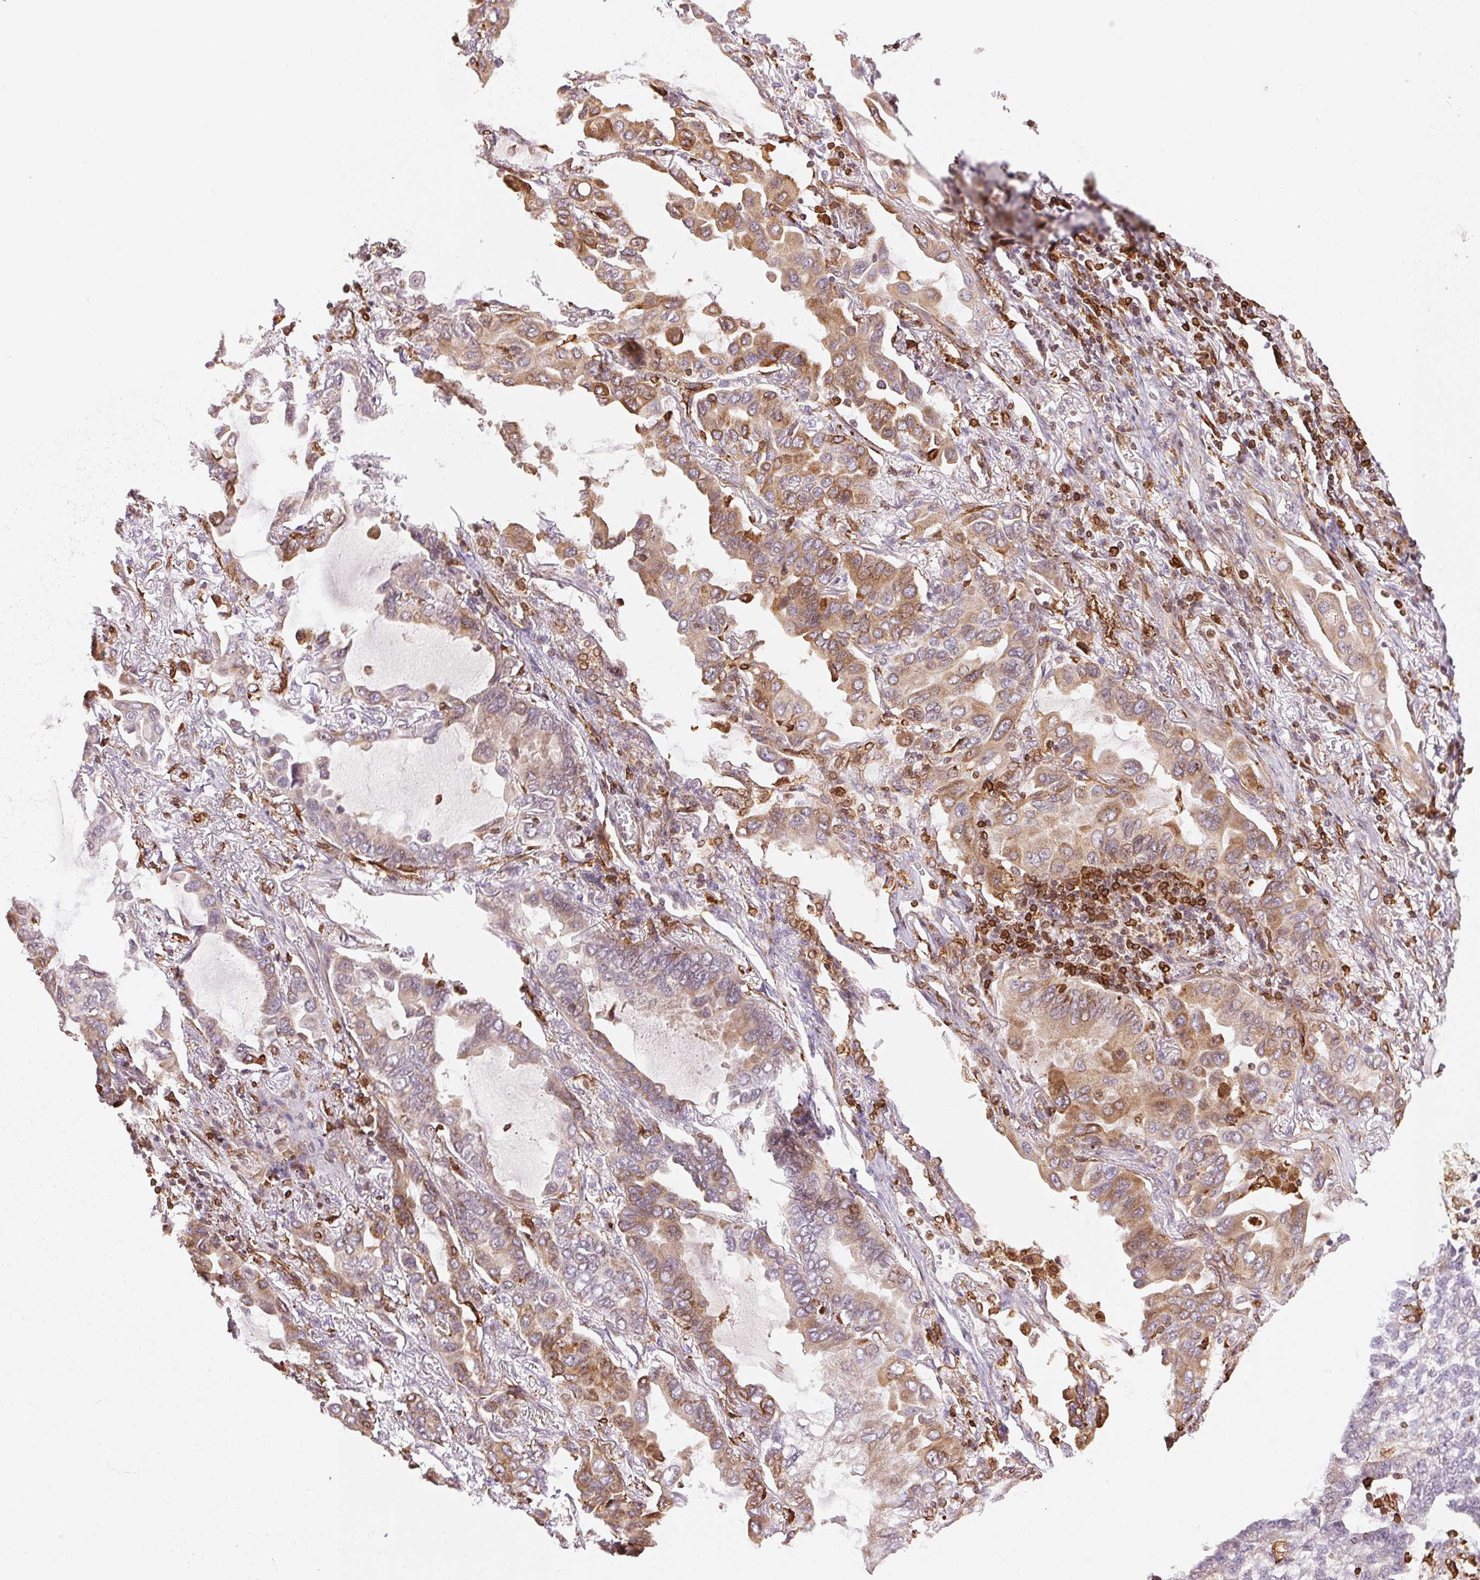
{"staining": {"intensity": "moderate", "quantity": "25%-75%", "location": "cytoplasmic/membranous"}, "tissue": "lung cancer", "cell_type": "Tumor cells", "image_type": "cancer", "snomed": [{"axis": "morphology", "description": "Adenocarcinoma, NOS"}, {"axis": "topography", "description": "Lung"}], "caption": "High-magnification brightfield microscopy of adenocarcinoma (lung) stained with DAB (brown) and counterstained with hematoxylin (blue). tumor cells exhibit moderate cytoplasmic/membranous staining is present in about25%-75% of cells.", "gene": "RNASET2", "patient": {"sex": "male", "age": 64}}